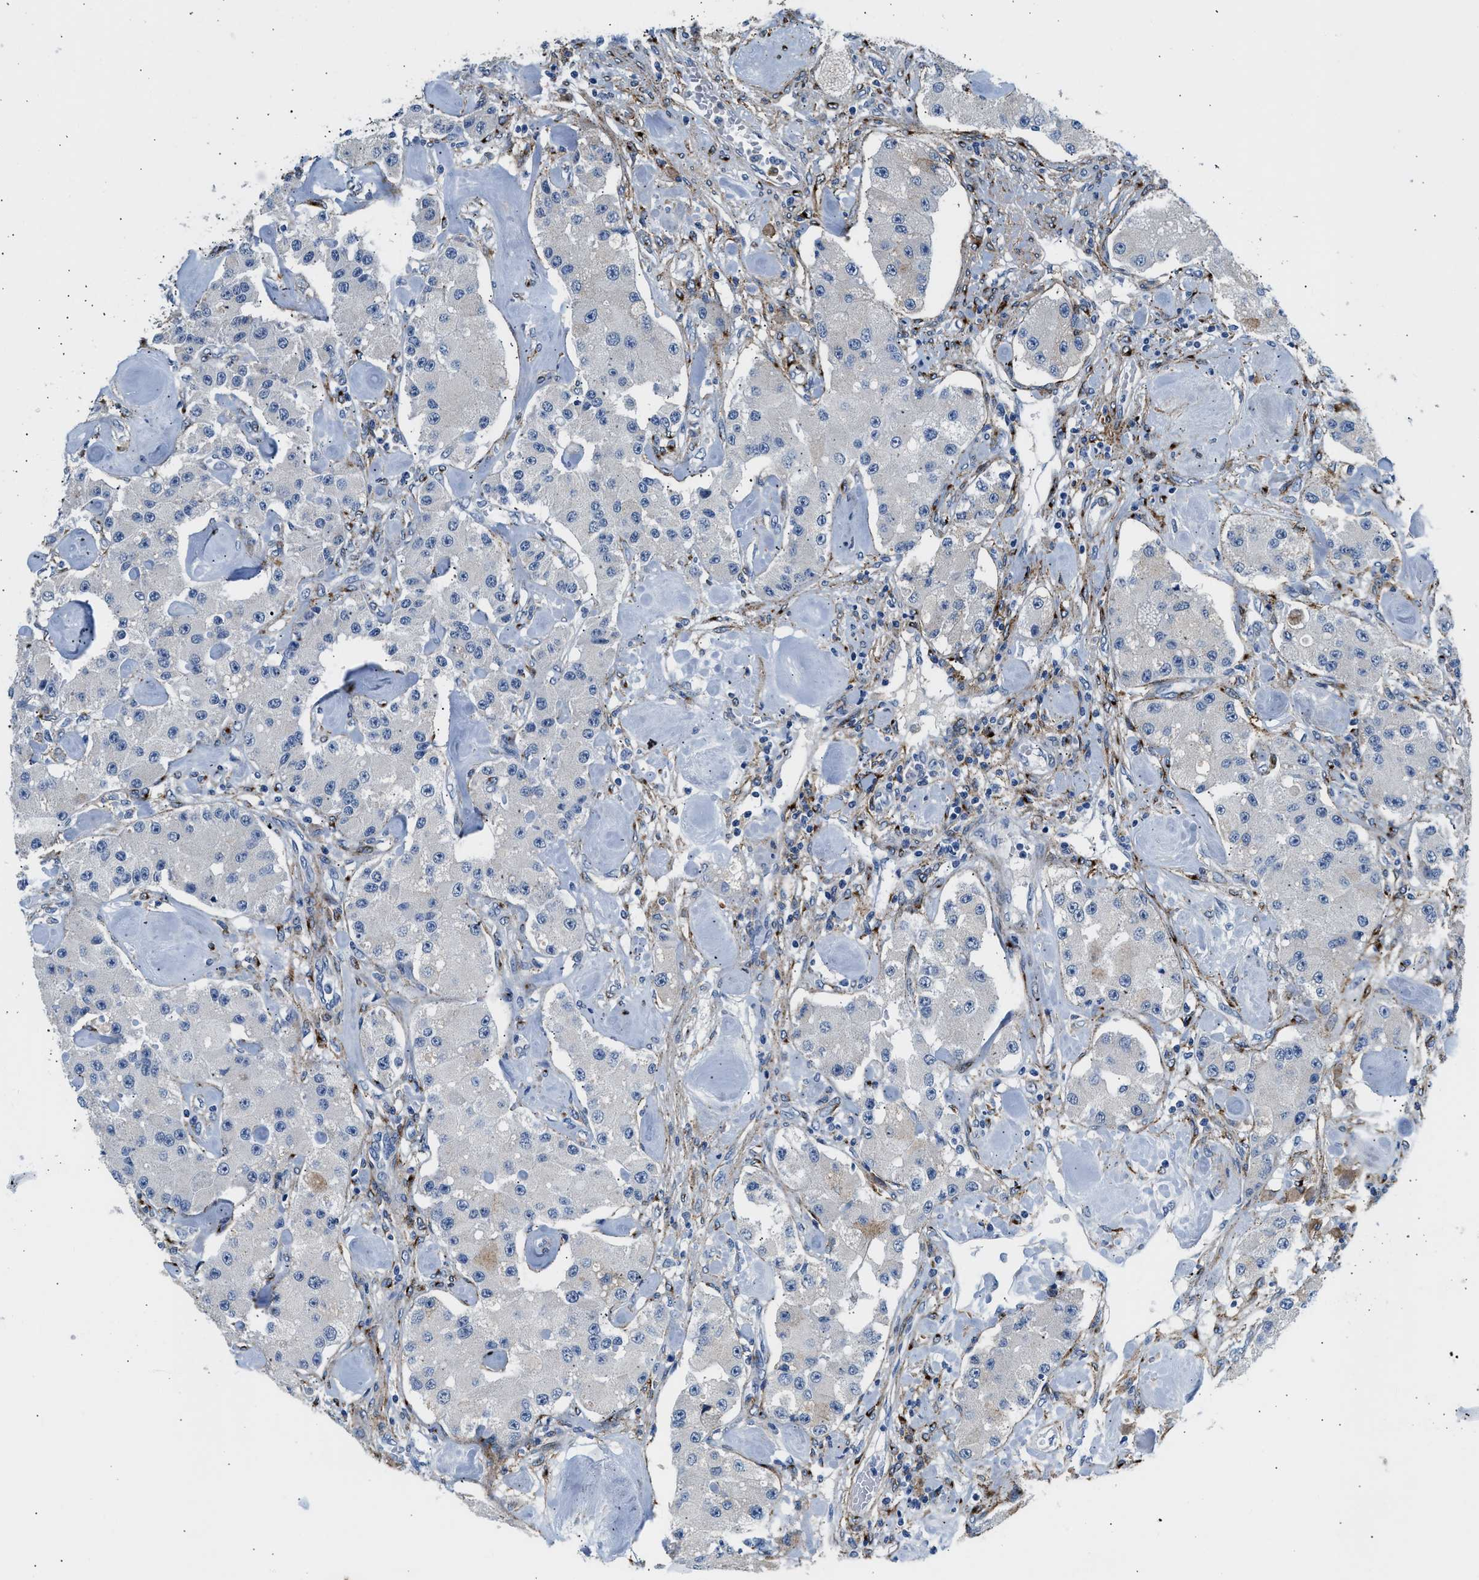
{"staining": {"intensity": "negative", "quantity": "none", "location": "none"}, "tissue": "carcinoid", "cell_type": "Tumor cells", "image_type": "cancer", "snomed": [{"axis": "morphology", "description": "Carcinoid, malignant, NOS"}, {"axis": "topography", "description": "Pancreas"}], "caption": "A photomicrograph of carcinoid stained for a protein shows no brown staining in tumor cells. The staining was performed using DAB (3,3'-diaminobenzidine) to visualize the protein expression in brown, while the nuclei were stained in blue with hematoxylin (Magnification: 20x).", "gene": "LRP1", "patient": {"sex": "male", "age": 41}}